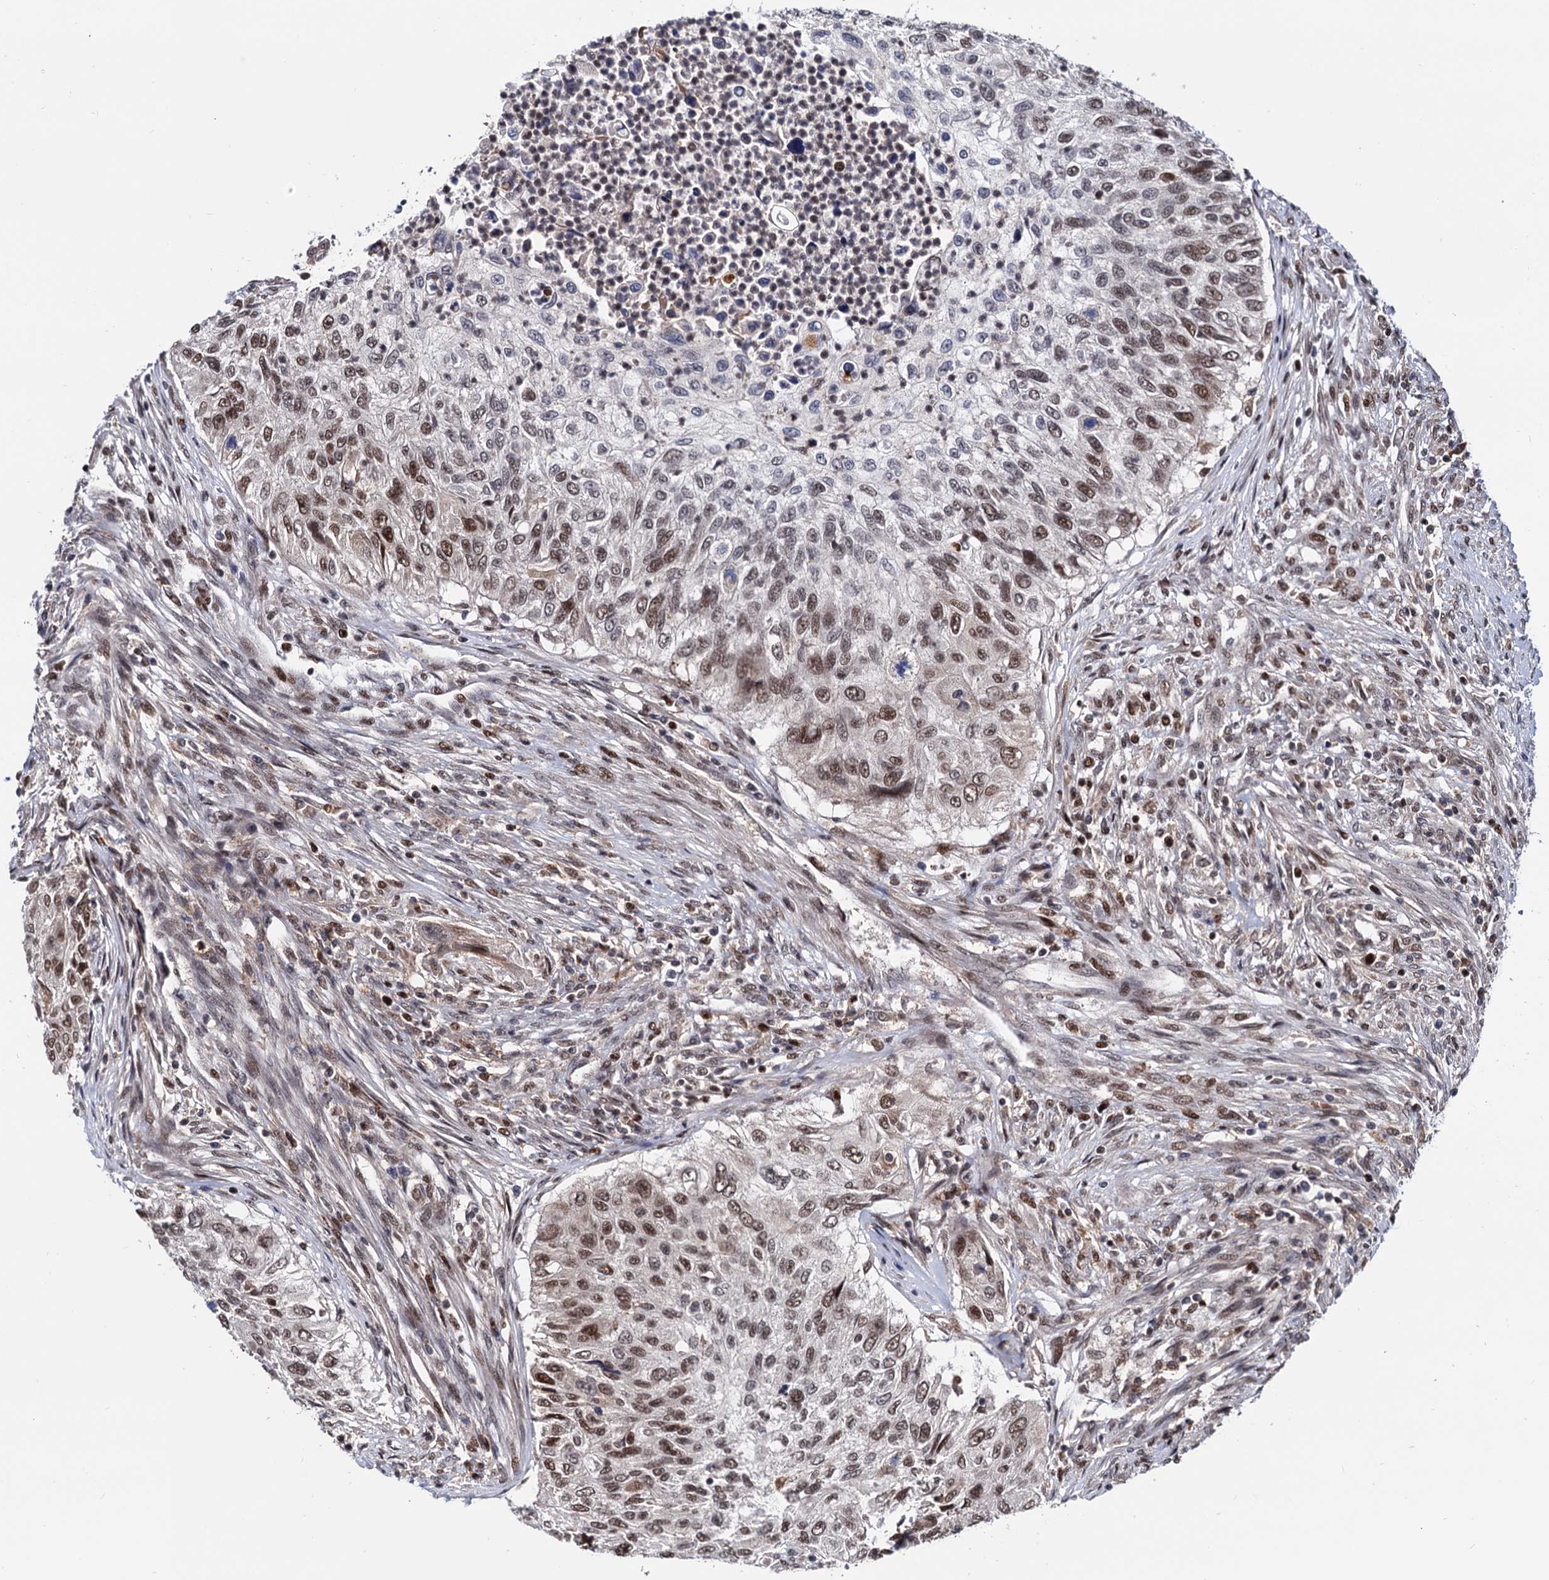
{"staining": {"intensity": "moderate", "quantity": ">75%", "location": "nuclear"}, "tissue": "urothelial cancer", "cell_type": "Tumor cells", "image_type": "cancer", "snomed": [{"axis": "morphology", "description": "Urothelial carcinoma, High grade"}, {"axis": "topography", "description": "Urinary bladder"}], "caption": "Brown immunohistochemical staining in urothelial carcinoma (high-grade) demonstrates moderate nuclear staining in about >75% of tumor cells. The protein of interest is shown in brown color, while the nuclei are stained blue.", "gene": "RNASEH2B", "patient": {"sex": "female", "age": 60}}